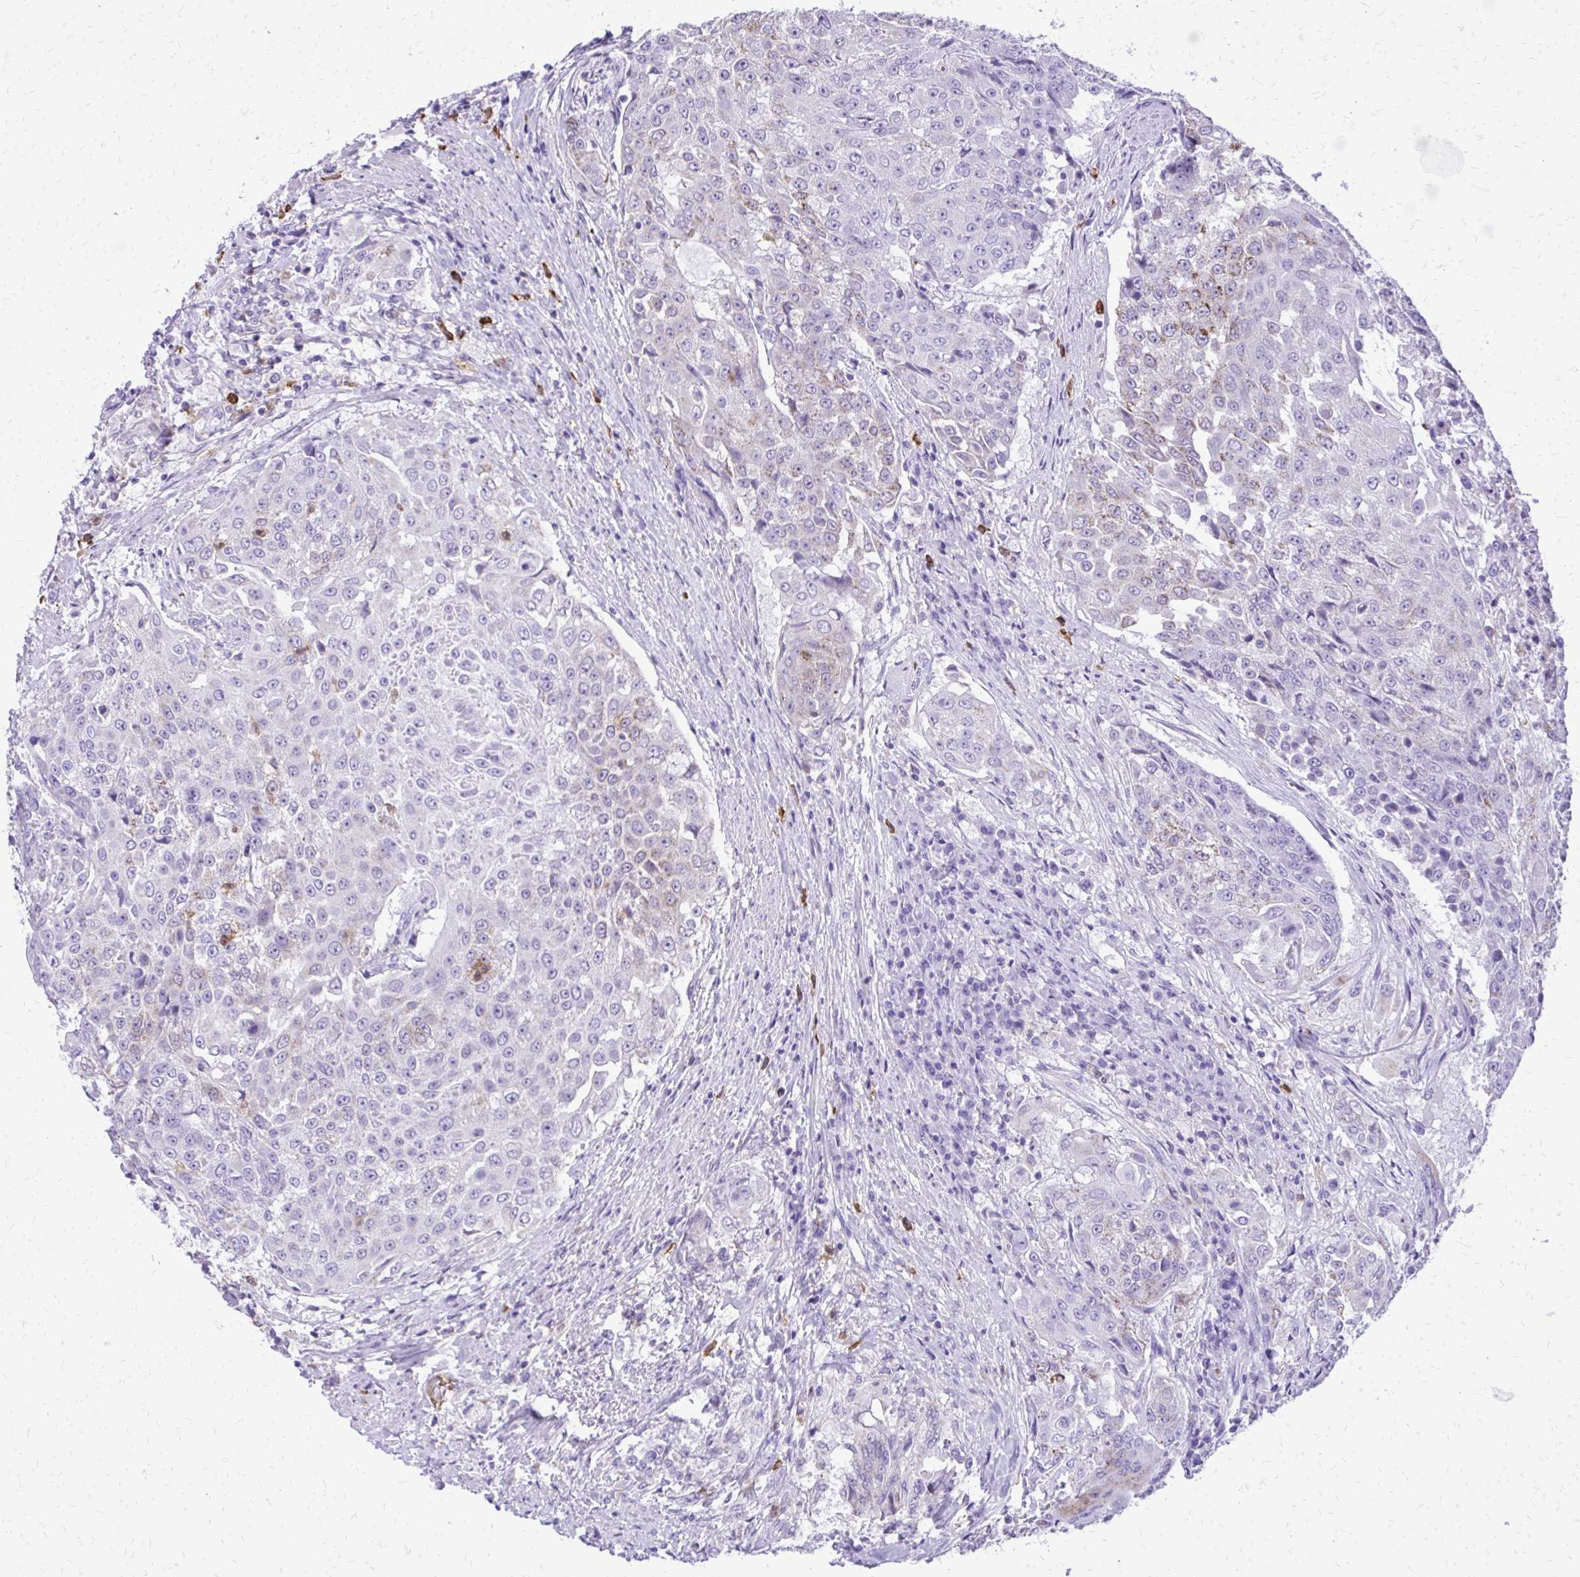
{"staining": {"intensity": "negative", "quantity": "none", "location": "none"}, "tissue": "urothelial cancer", "cell_type": "Tumor cells", "image_type": "cancer", "snomed": [{"axis": "morphology", "description": "Urothelial carcinoma, High grade"}, {"axis": "topography", "description": "Urinary bladder"}], "caption": "High-grade urothelial carcinoma stained for a protein using IHC exhibits no staining tumor cells.", "gene": "CAT", "patient": {"sex": "female", "age": 63}}